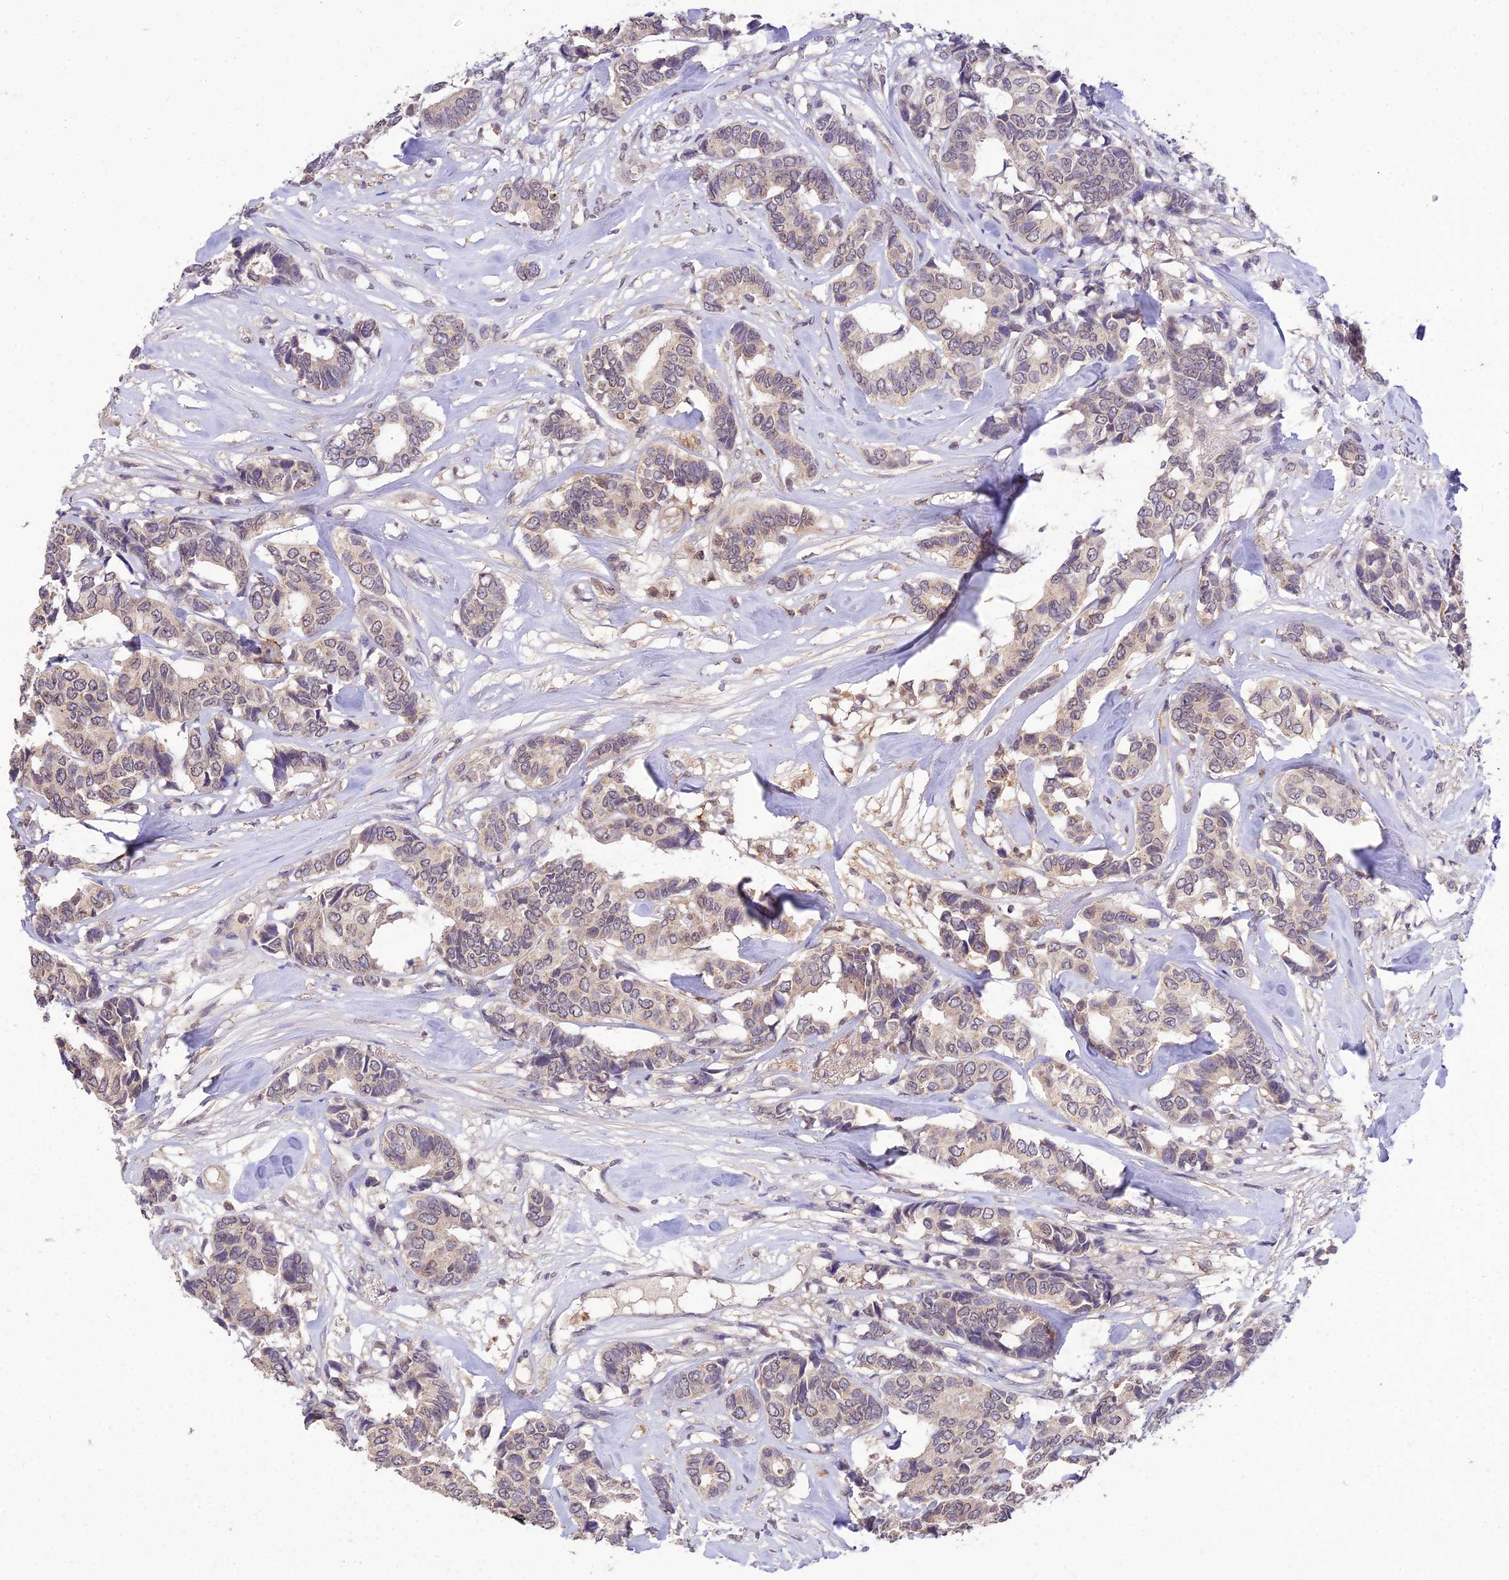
{"staining": {"intensity": "weak", "quantity": "25%-75%", "location": "cytoplasmic/membranous"}, "tissue": "breast cancer", "cell_type": "Tumor cells", "image_type": "cancer", "snomed": [{"axis": "morphology", "description": "Duct carcinoma"}, {"axis": "topography", "description": "Breast"}], "caption": "Immunohistochemistry staining of breast cancer, which exhibits low levels of weak cytoplasmic/membranous positivity in approximately 25%-75% of tumor cells indicating weak cytoplasmic/membranous protein staining. The staining was performed using DAB (brown) for protein detection and nuclei were counterstained in hematoxylin (blue).", "gene": "PGK1", "patient": {"sex": "female", "age": 87}}